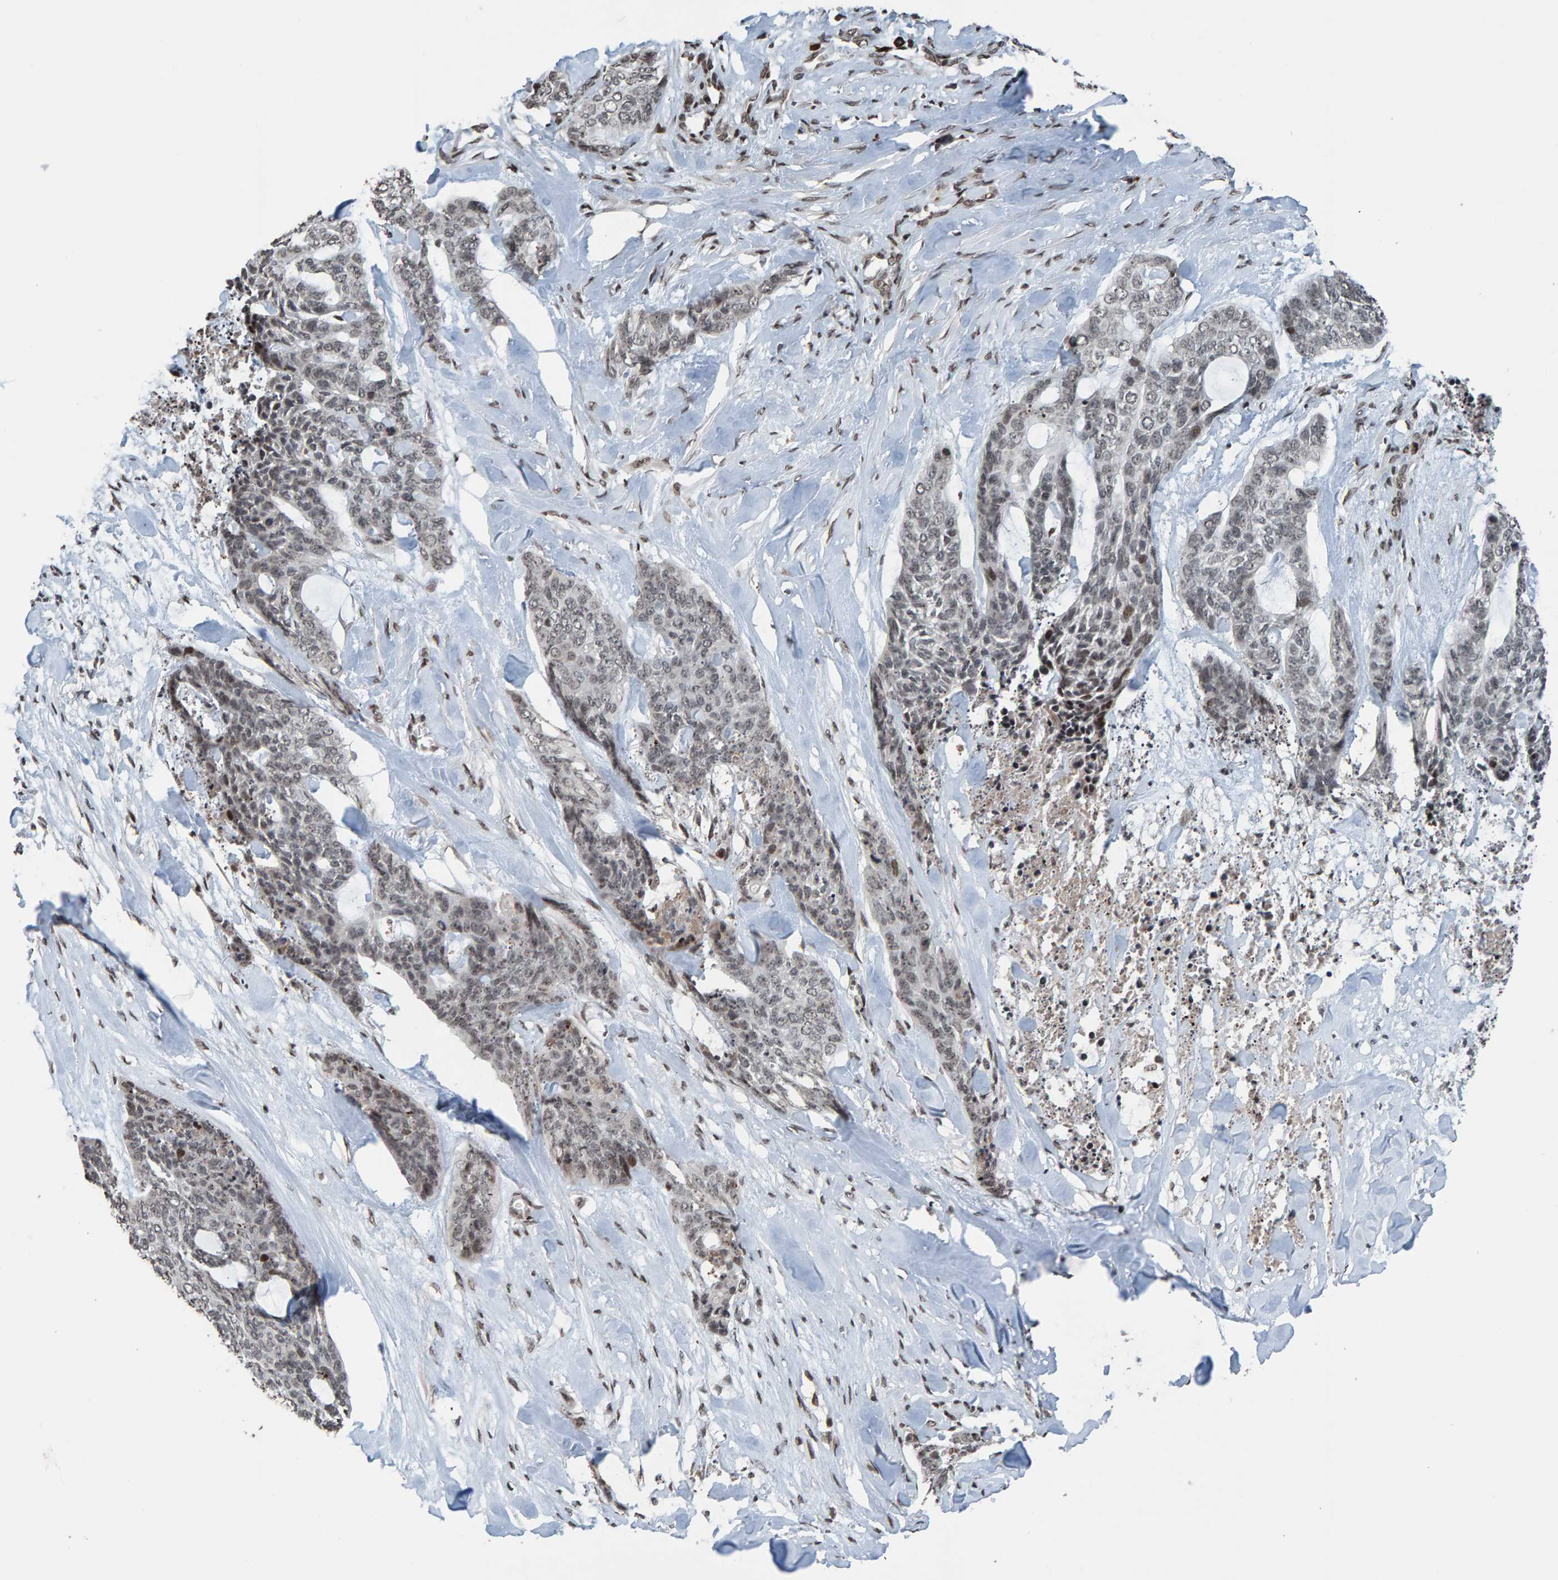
{"staining": {"intensity": "weak", "quantity": "<25%", "location": "nuclear"}, "tissue": "skin cancer", "cell_type": "Tumor cells", "image_type": "cancer", "snomed": [{"axis": "morphology", "description": "Basal cell carcinoma"}, {"axis": "topography", "description": "Skin"}], "caption": "Immunohistochemistry image of skin basal cell carcinoma stained for a protein (brown), which exhibits no expression in tumor cells.", "gene": "ZNF366", "patient": {"sex": "female", "age": 64}}